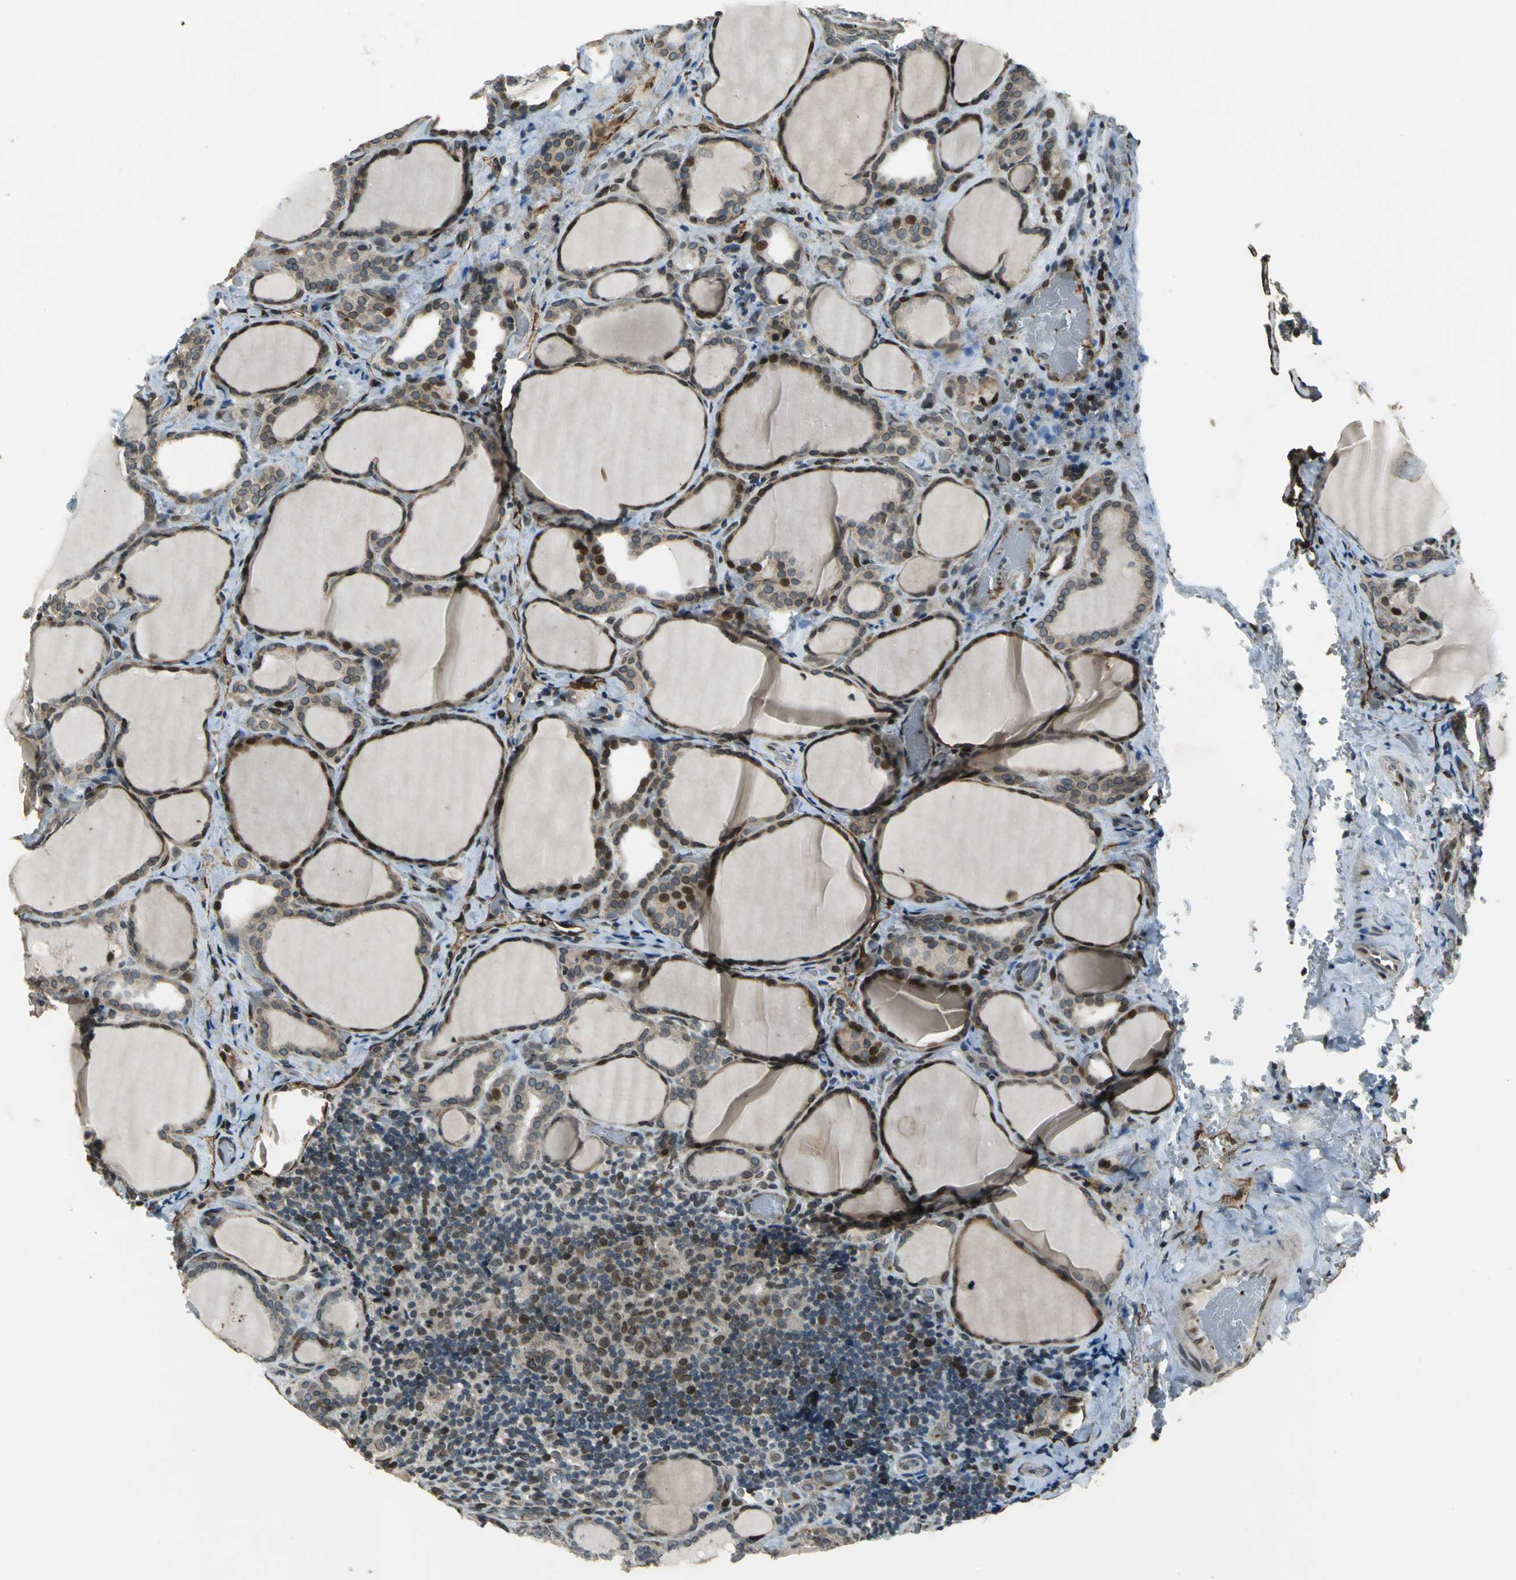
{"staining": {"intensity": "moderate", "quantity": "25%-75%", "location": "cytoplasmic/membranous,nuclear"}, "tissue": "thyroid cancer", "cell_type": "Tumor cells", "image_type": "cancer", "snomed": [{"axis": "morphology", "description": "Papillary adenocarcinoma, NOS"}, {"axis": "topography", "description": "Thyroid gland"}], "caption": "Moderate cytoplasmic/membranous and nuclear staining is identified in approximately 25%-75% of tumor cells in thyroid papillary adenocarcinoma. (DAB (3,3'-diaminobenzidine) IHC, brown staining for protein, blue staining for nuclei).", "gene": "BRIP1", "patient": {"sex": "female", "age": 30}}